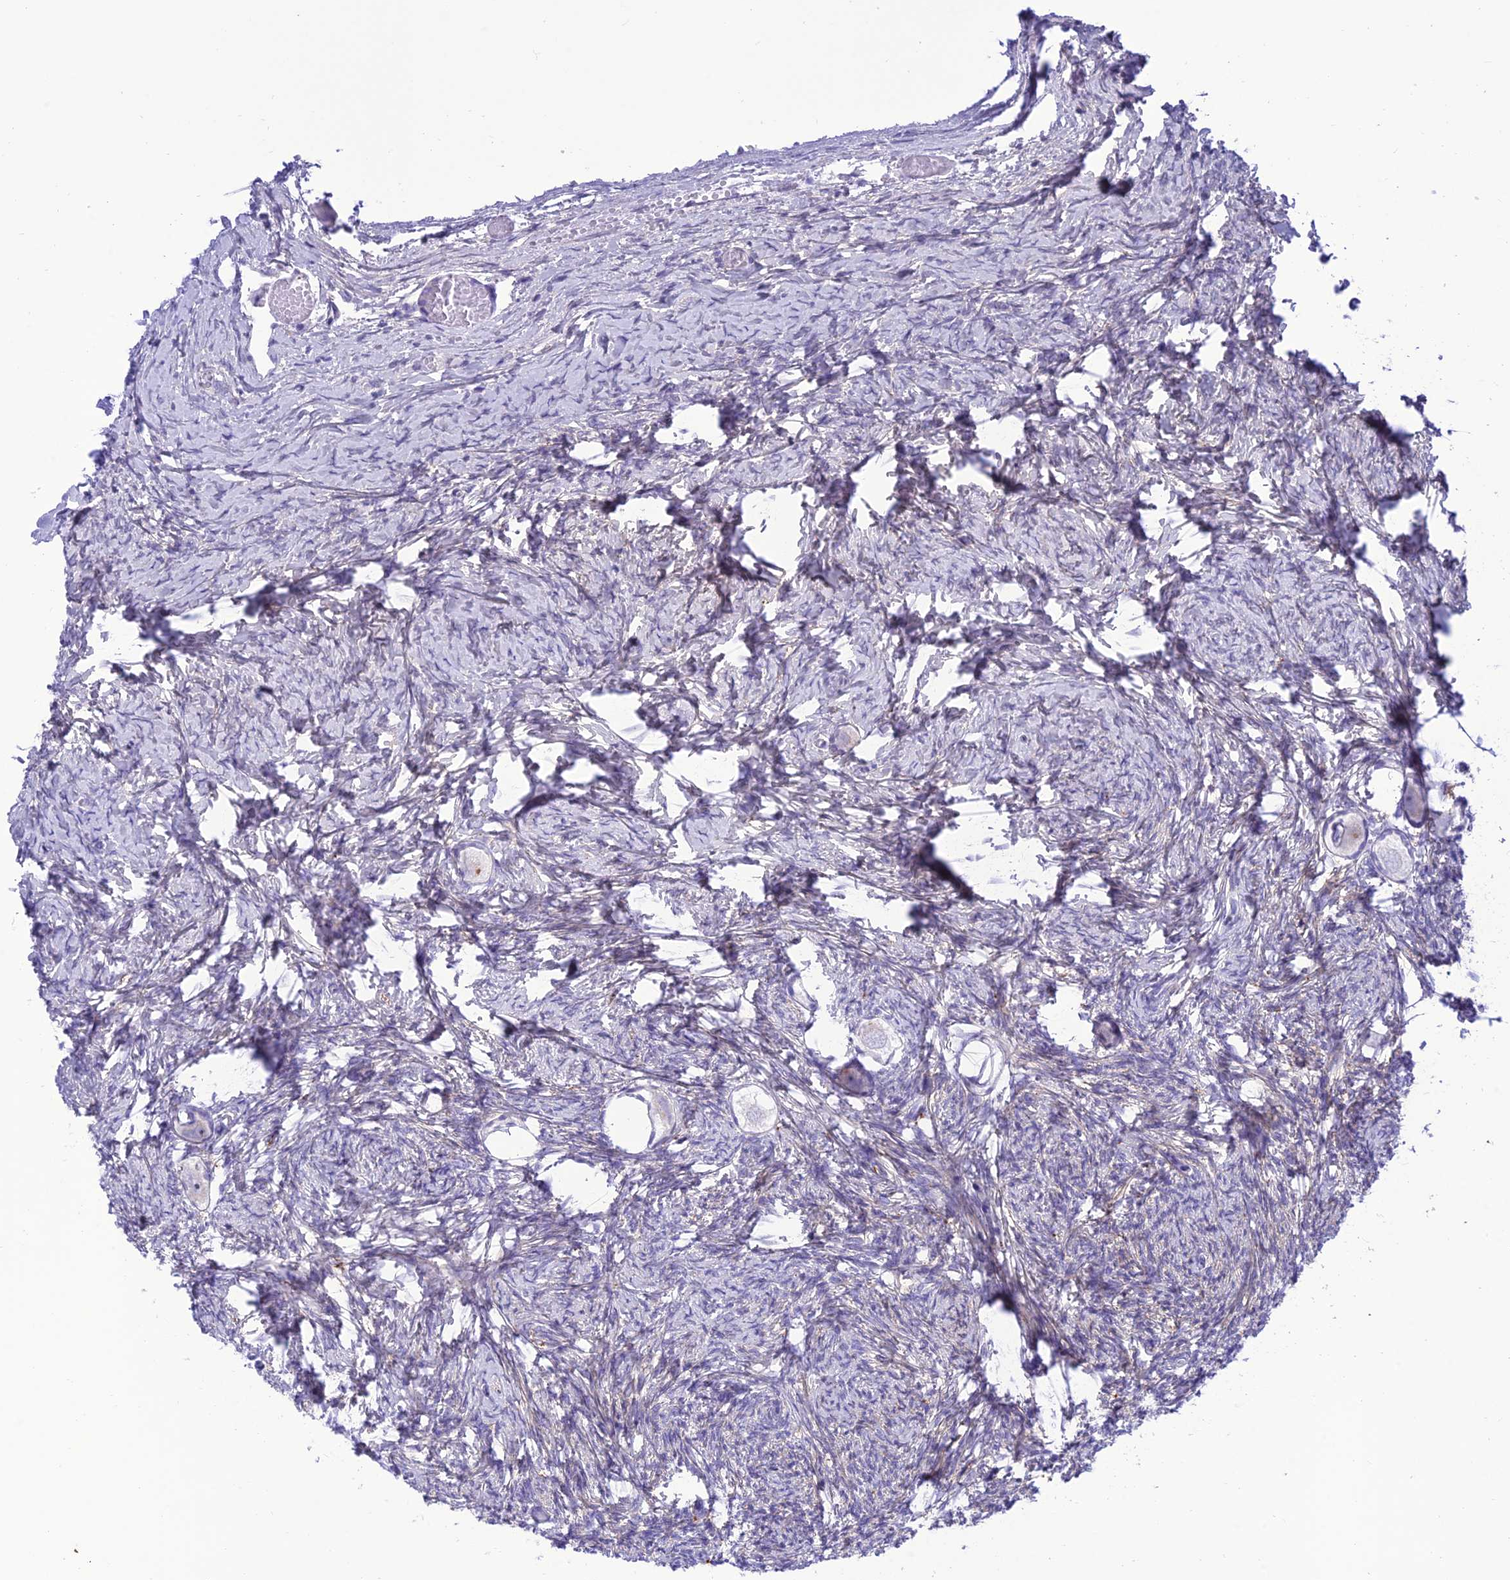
{"staining": {"intensity": "negative", "quantity": "none", "location": "none"}, "tissue": "ovary", "cell_type": "Follicle cells", "image_type": "normal", "snomed": [{"axis": "morphology", "description": "Normal tissue, NOS"}, {"axis": "topography", "description": "Ovary"}], "caption": "The histopathology image exhibits no significant expression in follicle cells of ovary.", "gene": "PRNP", "patient": {"sex": "female", "age": 27}}